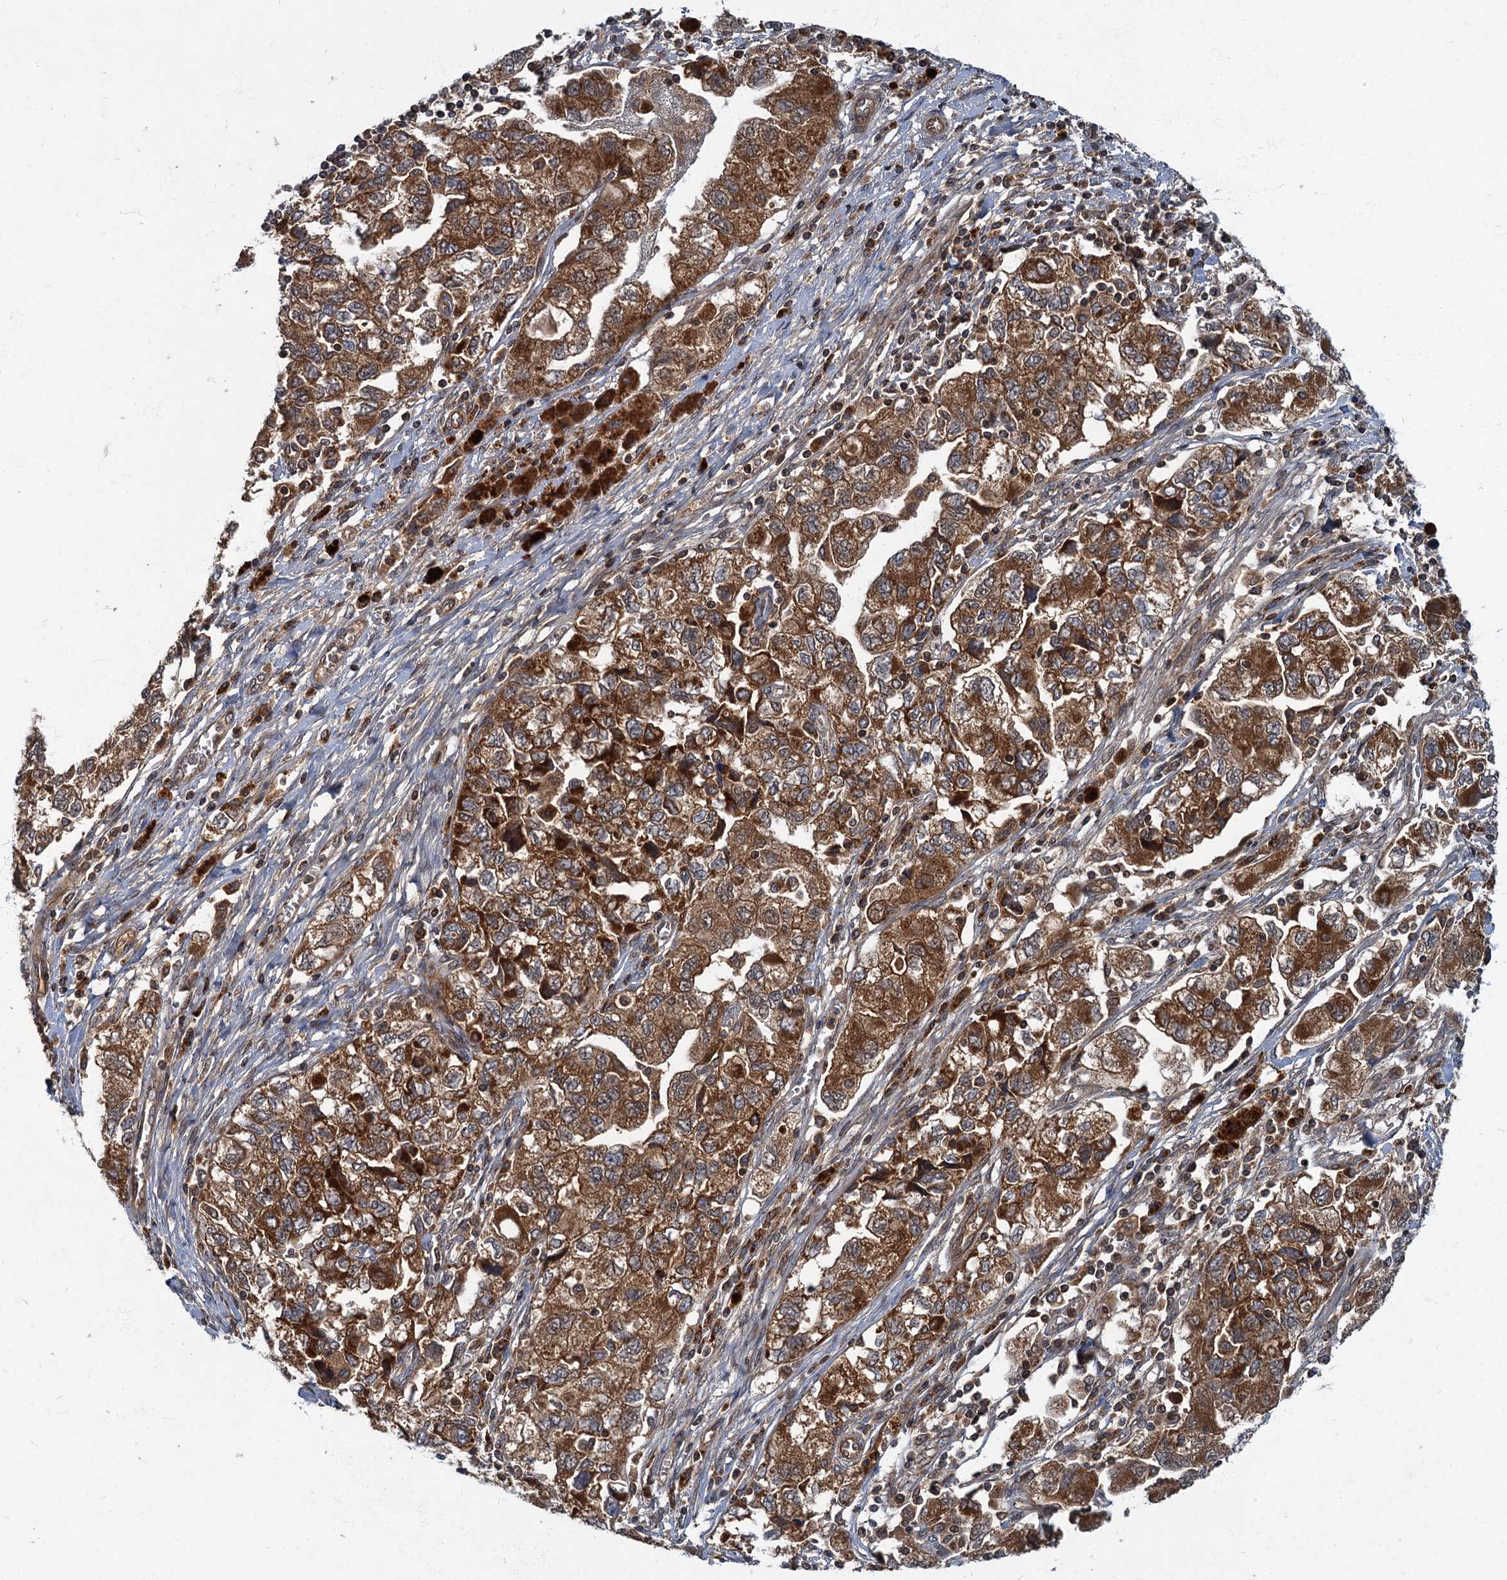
{"staining": {"intensity": "strong", "quantity": ">75%", "location": "cytoplasmic/membranous"}, "tissue": "ovarian cancer", "cell_type": "Tumor cells", "image_type": "cancer", "snomed": [{"axis": "morphology", "description": "Carcinoma, NOS"}, {"axis": "morphology", "description": "Cystadenocarcinoma, serous, NOS"}, {"axis": "topography", "description": "Ovary"}], "caption": "A micrograph showing strong cytoplasmic/membranous expression in approximately >75% of tumor cells in ovarian cancer, as visualized by brown immunohistochemical staining.", "gene": "SLC11A2", "patient": {"sex": "female", "age": 69}}